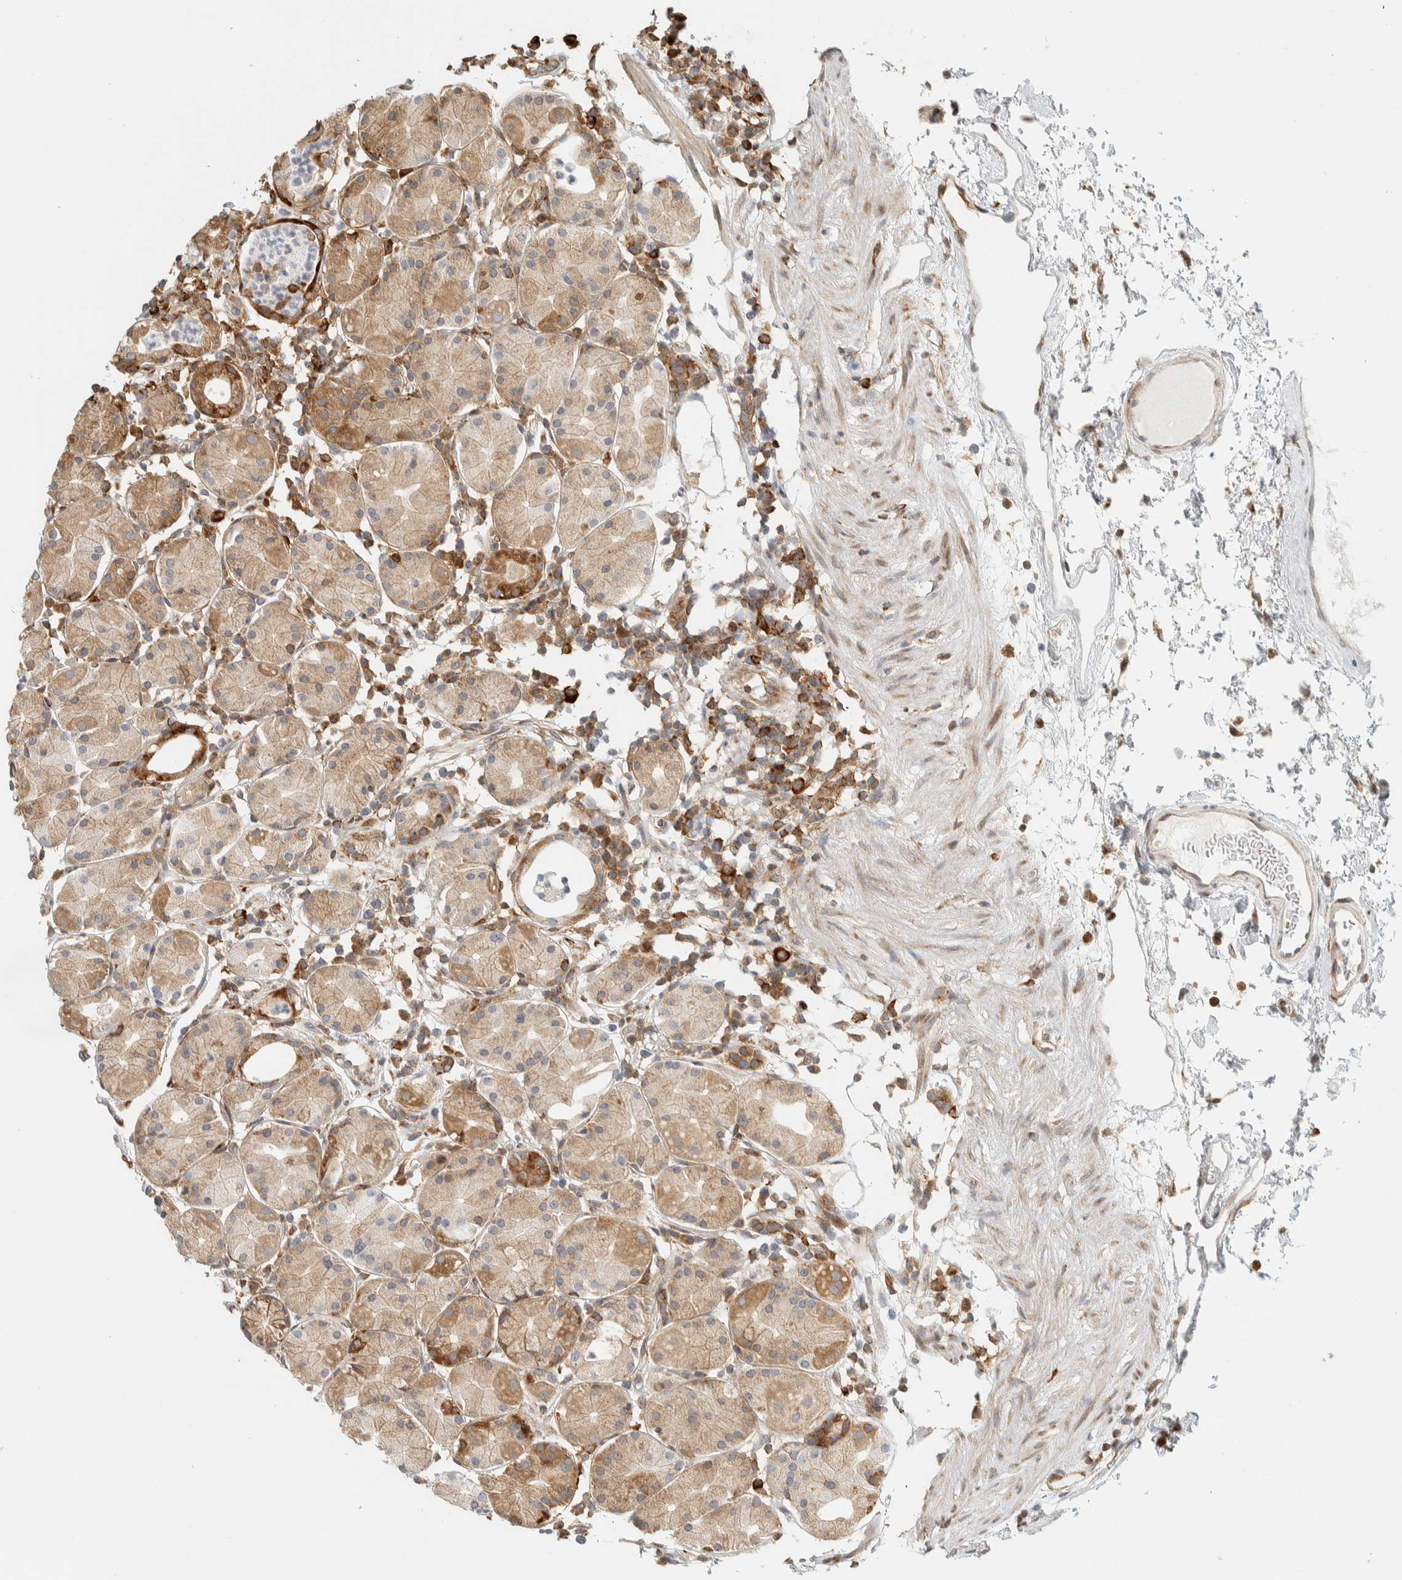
{"staining": {"intensity": "moderate", "quantity": "25%-75%", "location": "cytoplasmic/membranous"}, "tissue": "stomach", "cell_type": "Glandular cells", "image_type": "normal", "snomed": [{"axis": "morphology", "description": "Normal tissue, NOS"}, {"axis": "topography", "description": "Stomach"}, {"axis": "topography", "description": "Stomach, lower"}], "caption": "A high-resolution micrograph shows immunohistochemistry staining of unremarkable stomach, which displays moderate cytoplasmic/membranous staining in approximately 25%-75% of glandular cells.", "gene": "LLGL2", "patient": {"sex": "female", "age": 75}}